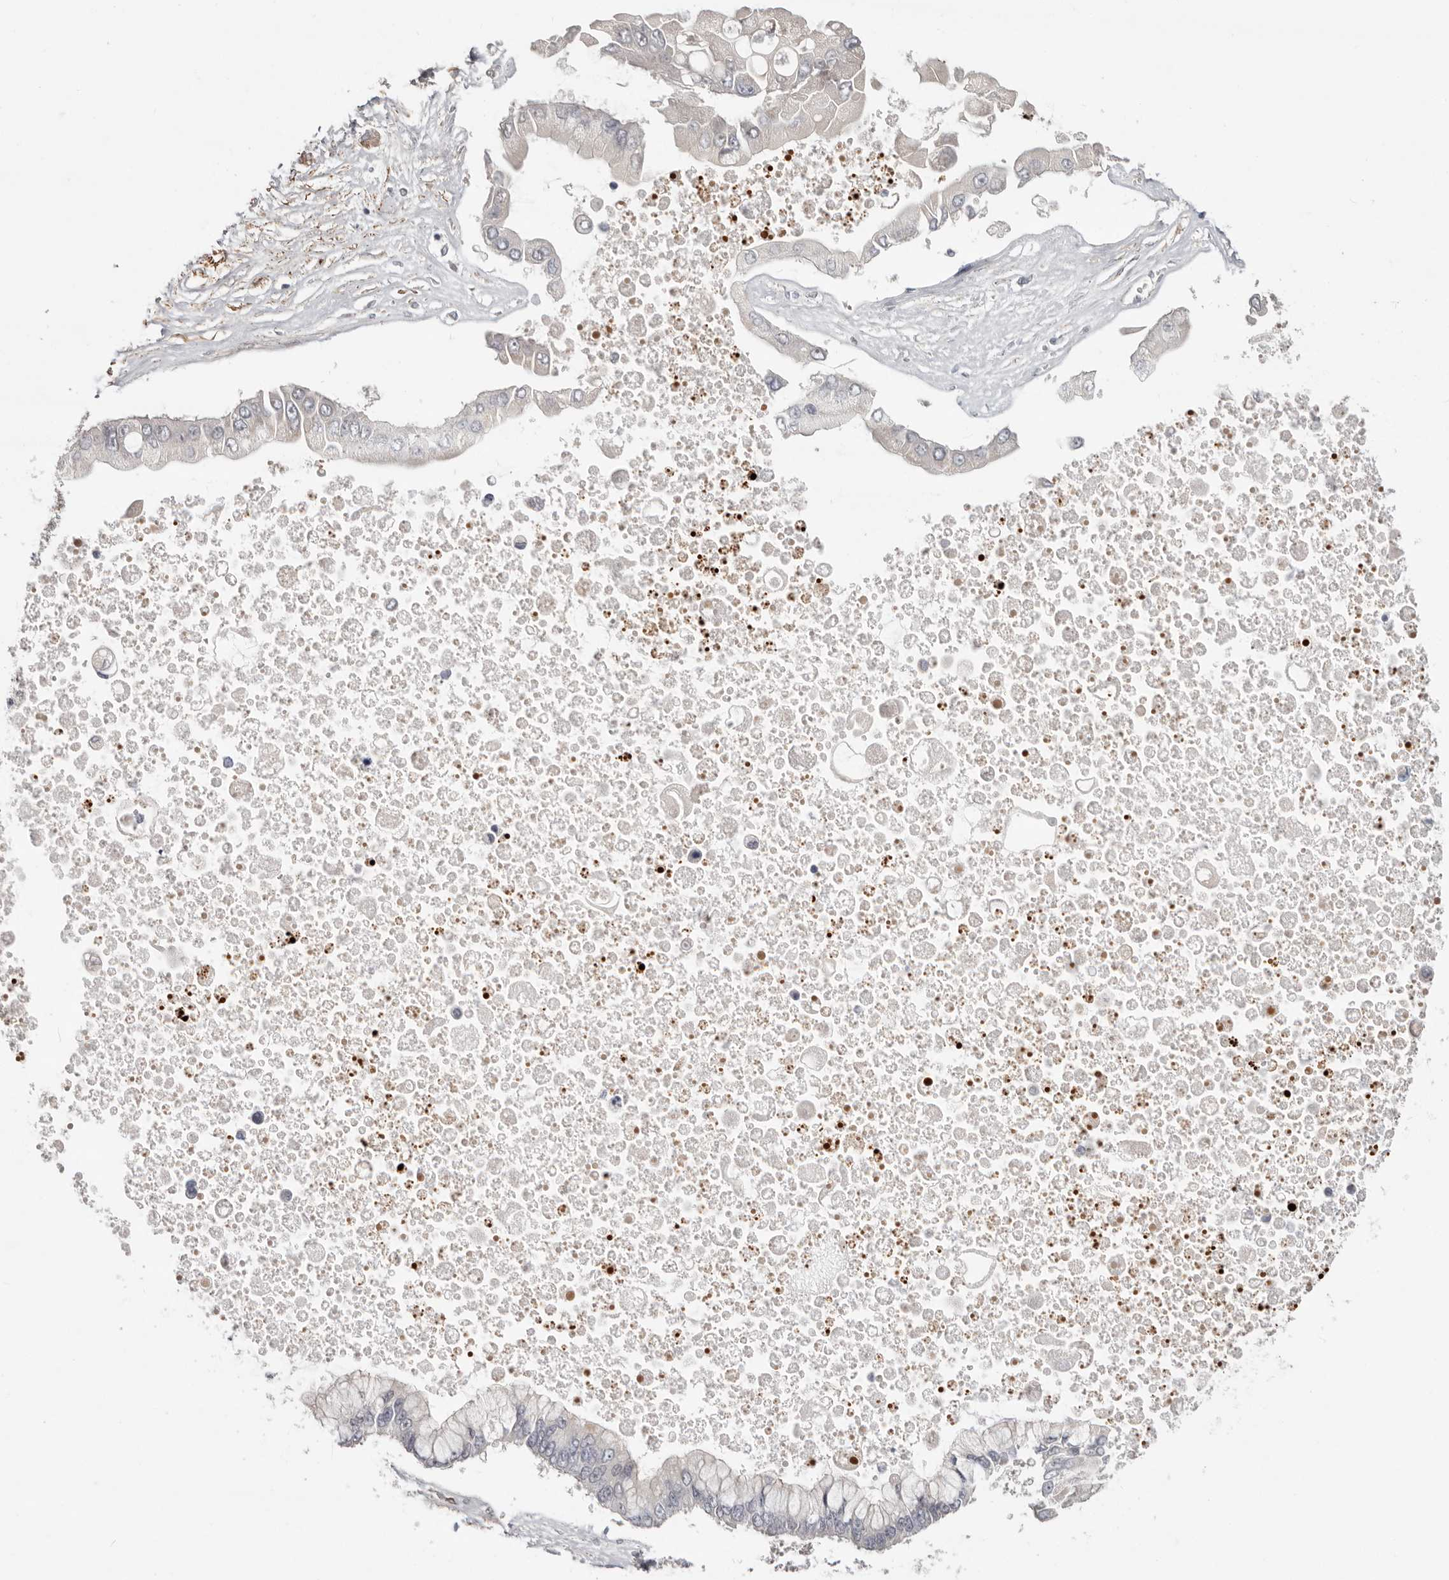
{"staining": {"intensity": "negative", "quantity": "none", "location": "none"}, "tissue": "liver cancer", "cell_type": "Tumor cells", "image_type": "cancer", "snomed": [{"axis": "morphology", "description": "Cholangiocarcinoma"}, {"axis": "topography", "description": "Liver"}], "caption": "This image is of liver cholangiocarcinoma stained with immunohistochemistry to label a protein in brown with the nuclei are counter-stained blue. There is no positivity in tumor cells.", "gene": "SZT2", "patient": {"sex": "male", "age": 50}}